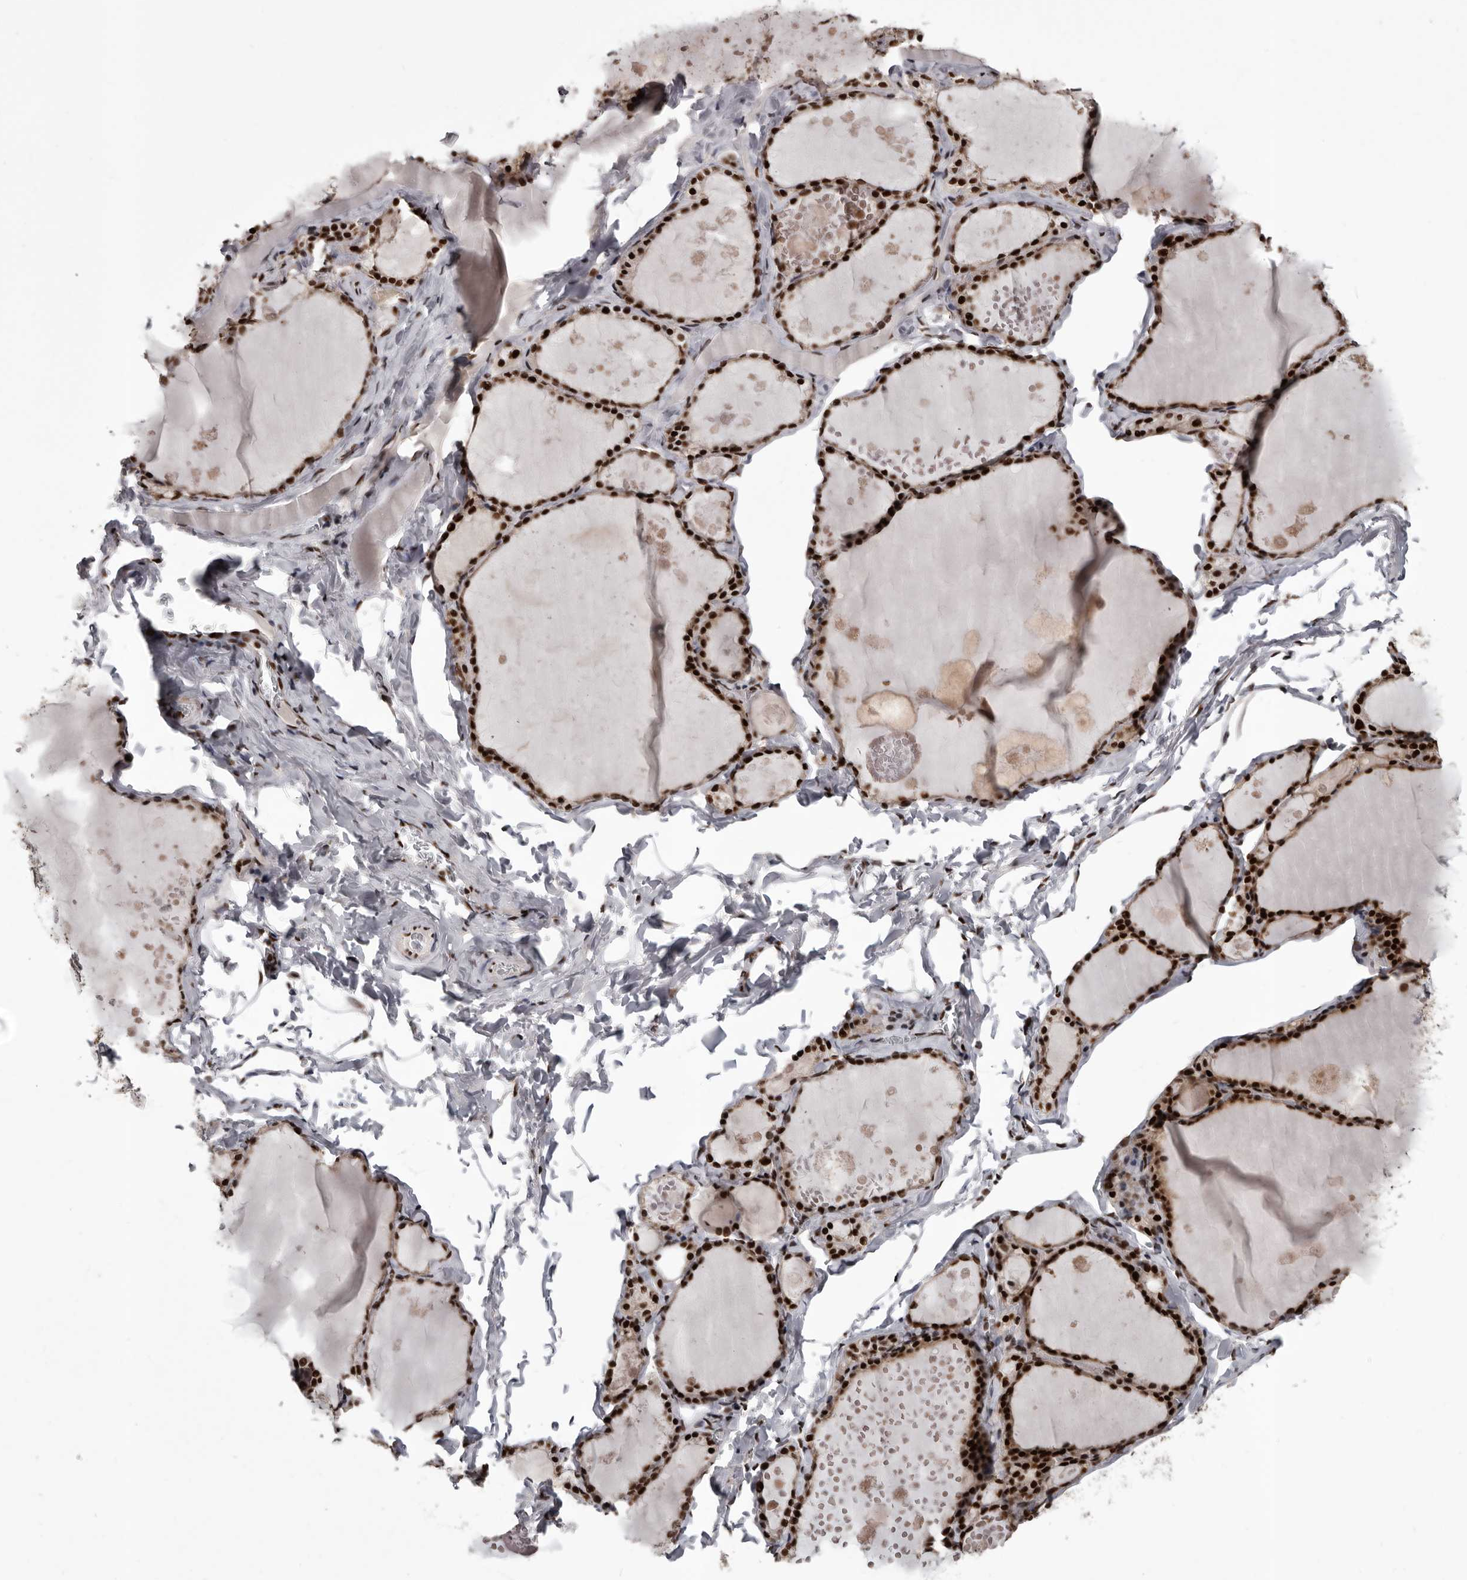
{"staining": {"intensity": "strong", "quantity": ">75%", "location": "nuclear"}, "tissue": "thyroid gland", "cell_type": "Glandular cells", "image_type": "normal", "snomed": [{"axis": "morphology", "description": "Normal tissue, NOS"}, {"axis": "topography", "description": "Thyroid gland"}], "caption": "The image shows immunohistochemical staining of normal thyroid gland. There is strong nuclear staining is appreciated in approximately >75% of glandular cells. Immunohistochemistry (ihc) stains the protein of interest in brown and the nuclei are stained blue.", "gene": "NUMA1", "patient": {"sex": "male", "age": 56}}